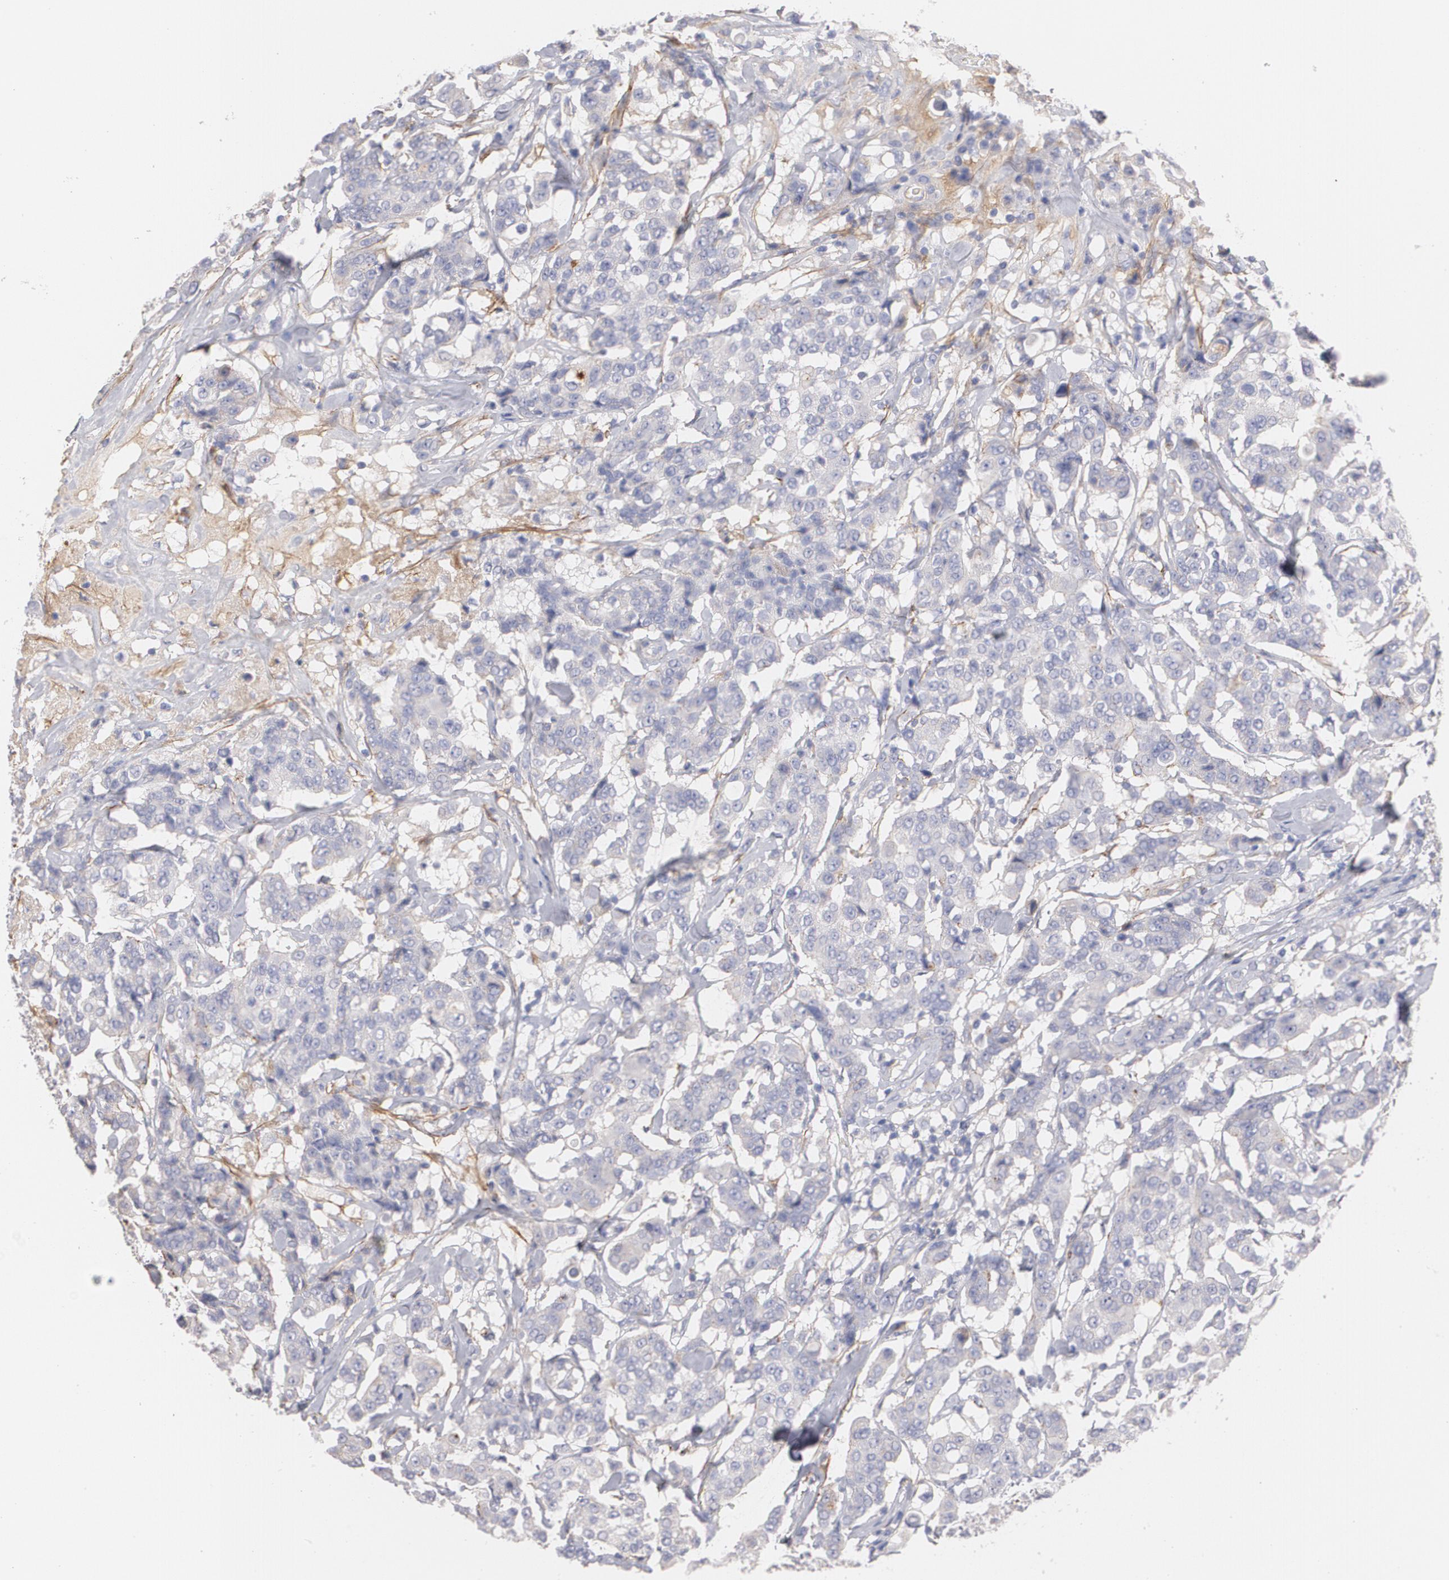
{"staining": {"intensity": "negative", "quantity": "none", "location": "none"}, "tissue": "breast cancer", "cell_type": "Tumor cells", "image_type": "cancer", "snomed": [{"axis": "morphology", "description": "Duct carcinoma"}, {"axis": "topography", "description": "Breast"}], "caption": "DAB (3,3'-diaminobenzidine) immunohistochemical staining of human infiltrating ductal carcinoma (breast) shows no significant positivity in tumor cells.", "gene": "FBLN1", "patient": {"sex": "female", "age": 27}}